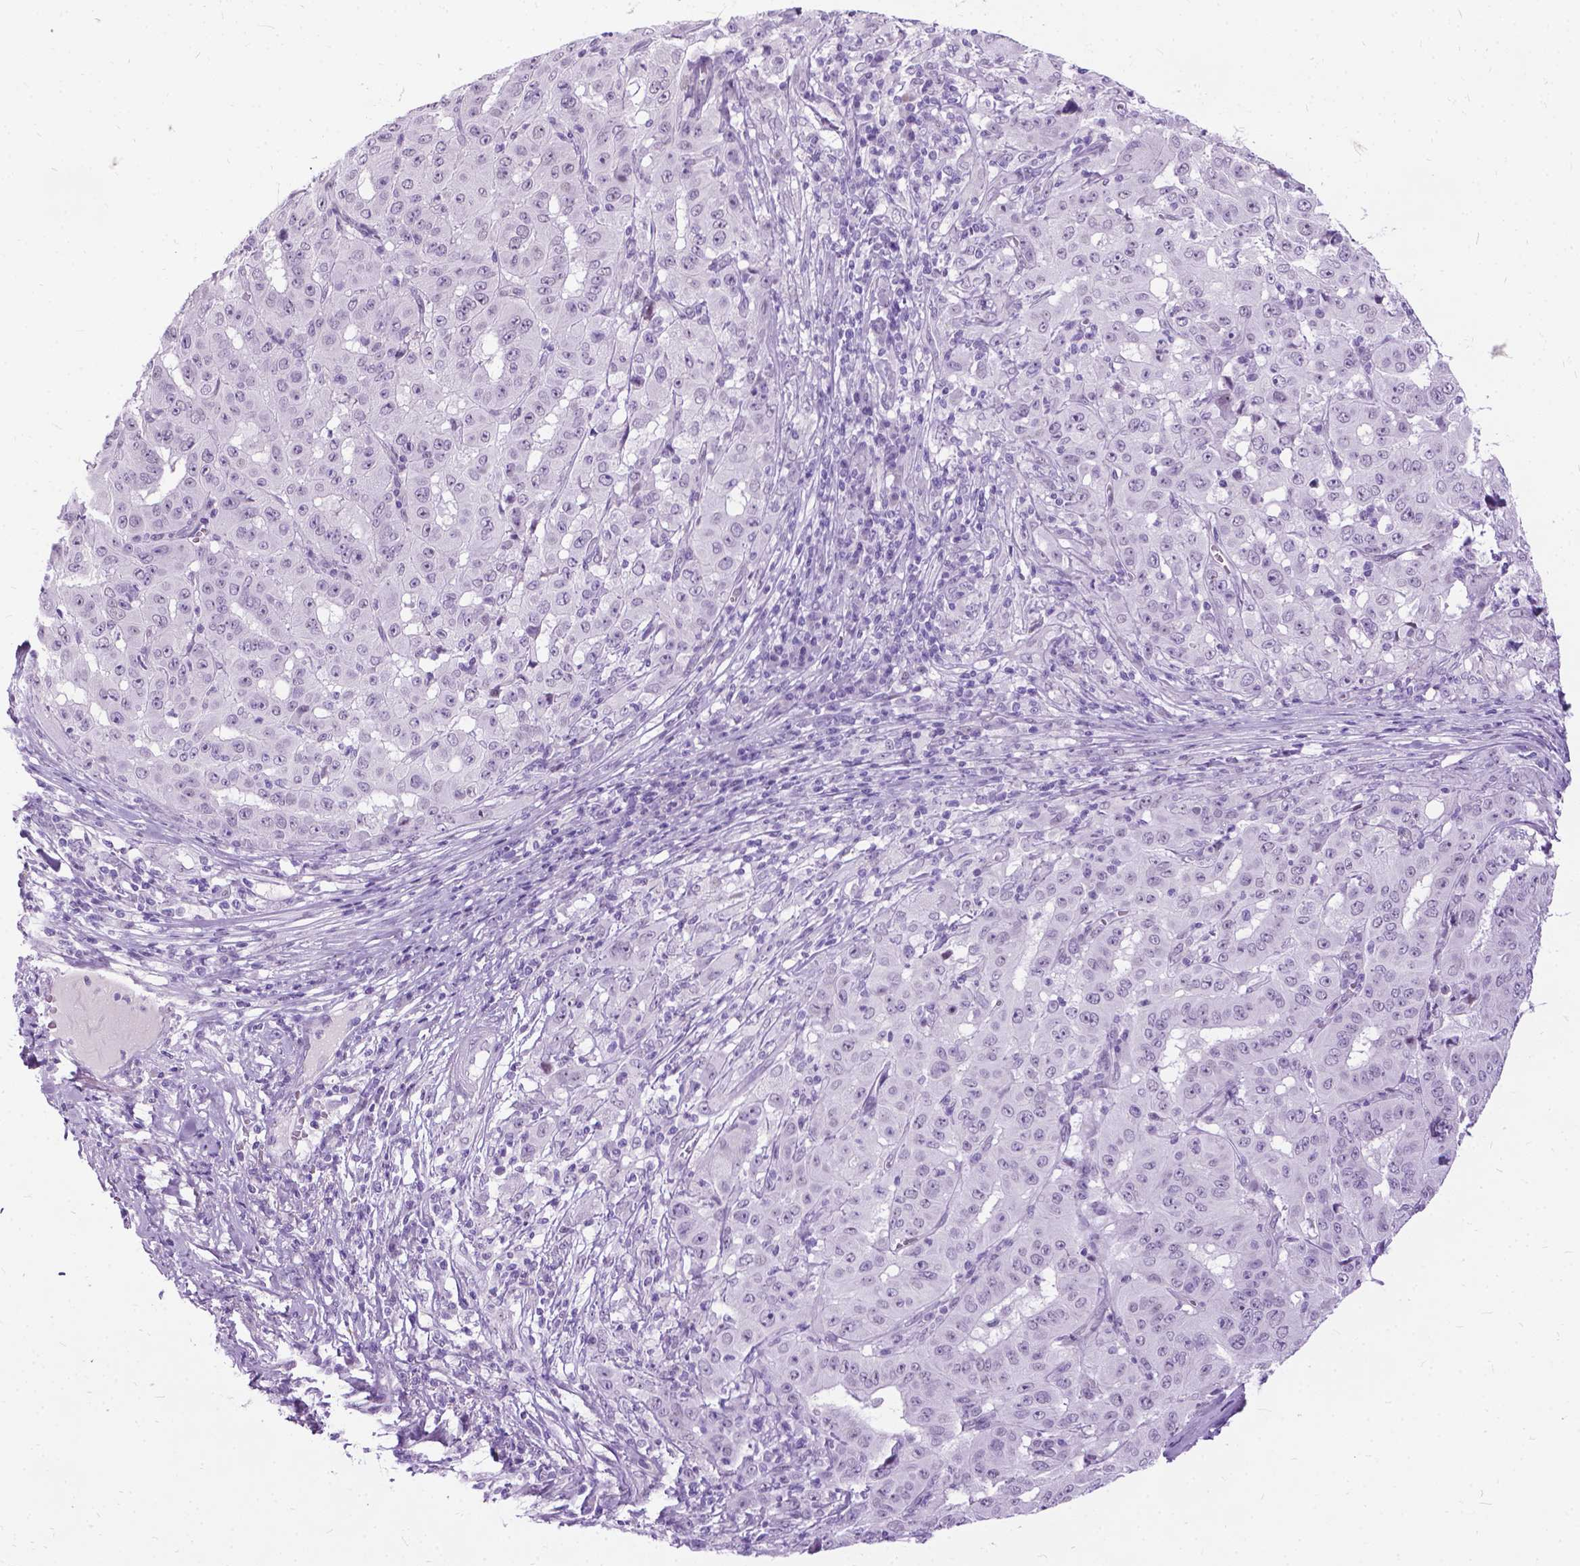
{"staining": {"intensity": "negative", "quantity": "none", "location": "none"}, "tissue": "pancreatic cancer", "cell_type": "Tumor cells", "image_type": "cancer", "snomed": [{"axis": "morphology", "description": "Adenocarcinoma, NOS"}, {"axis": "topography", "description": "Pancreas"}], "caption": "This image is of adenocarcinoma (pancreatic) stained with immunohistochemistry (IHC) to label a protein in brown with the nuclei are counter-stained blue. There is no expression in tumor cells.", "gene": "PROB1", "patient": {"sex": "male", "age": 63}}